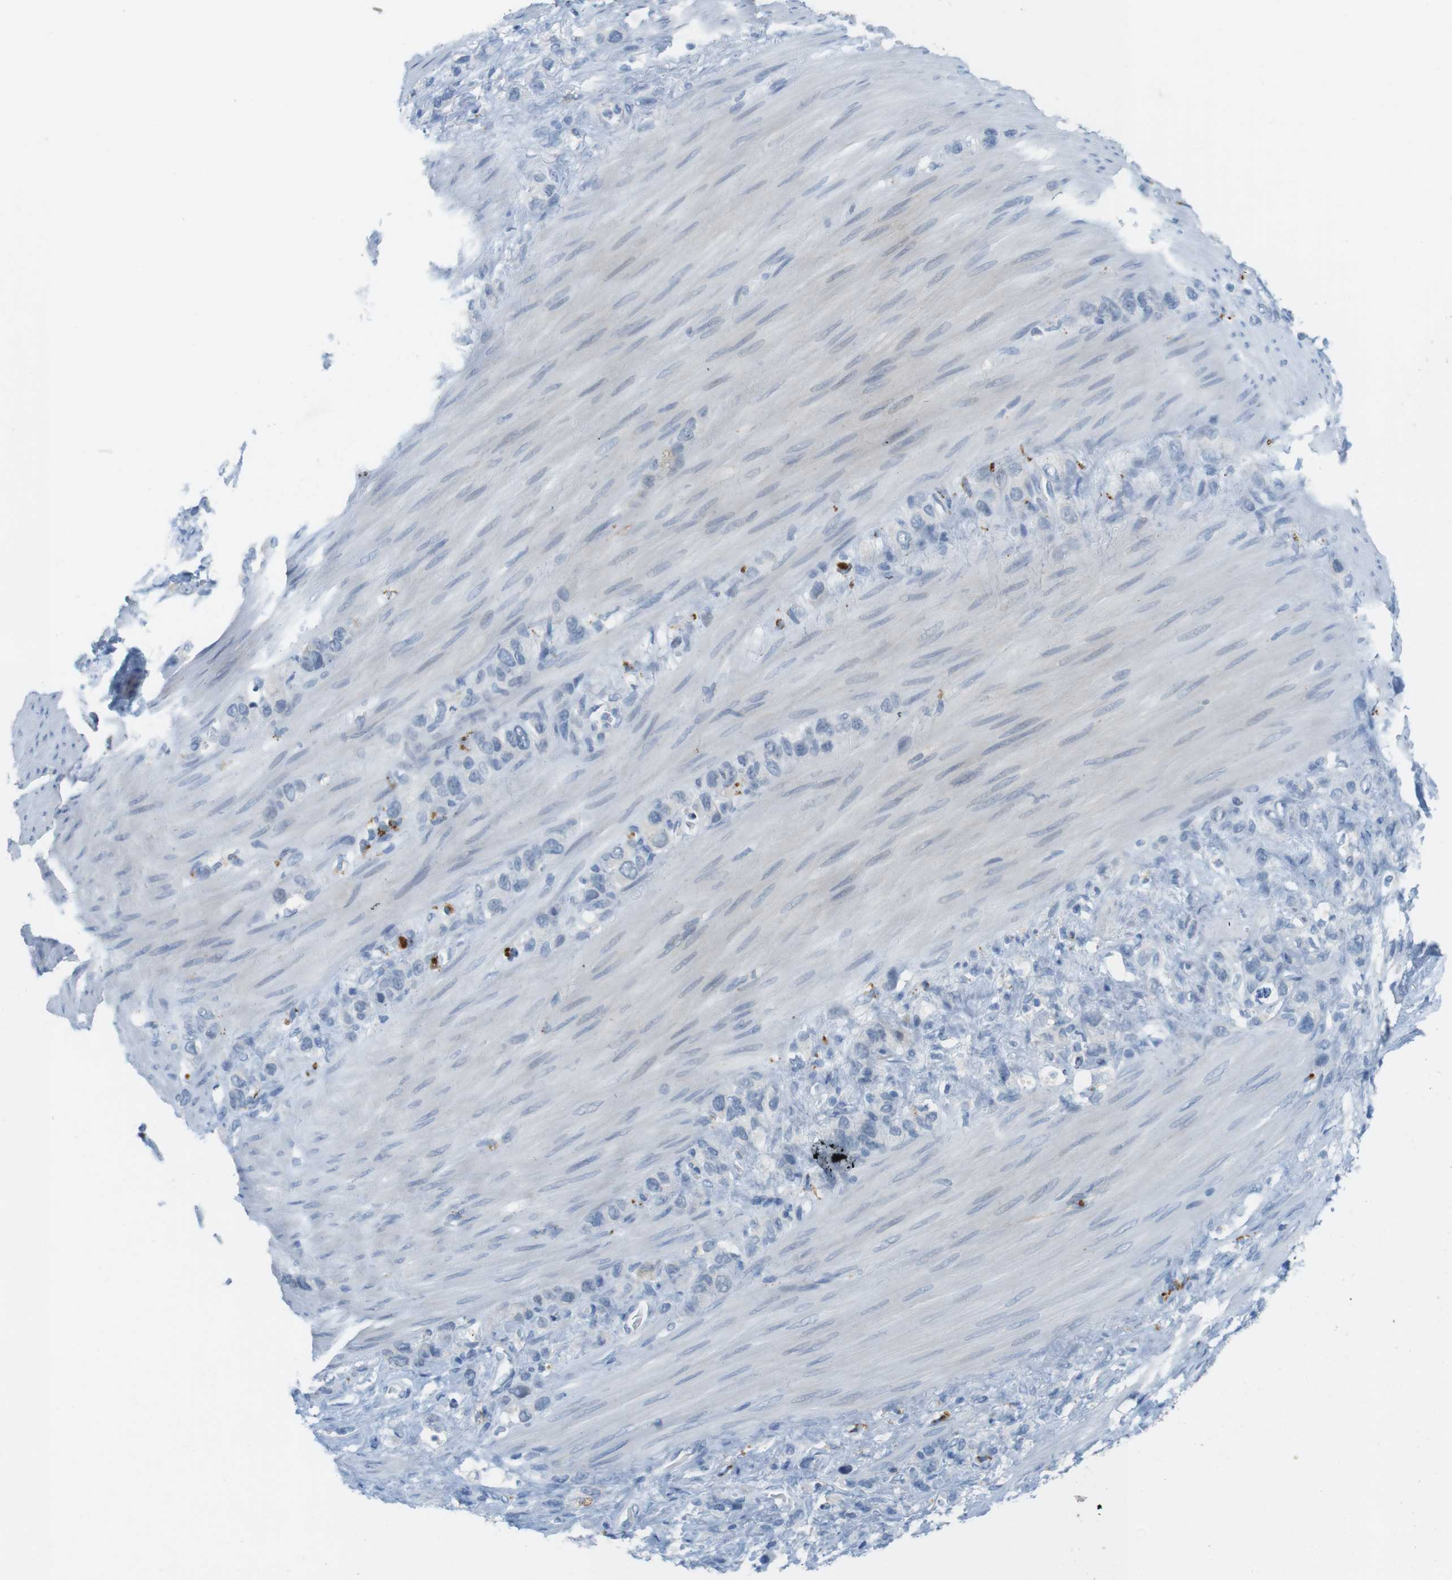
{"staining": {"intensity": "negative", "quantity": "none", "location": "none"}, "tissue": "stomach cancer", "cell_type": "Tumor cells", "image_type": "cancer", "snomed": [{"axis": "morphology", "description": "Adenocarcinoma, NOS"}, {"axis": "morphology", "description": "Adenocarcinoma, High grade"}, {"axis": "topography", "description": "Stomach, upper"}, {"axis": "topography", "description": "Stomach, lower"}], "caption": "Image shows no significant protein positivity in tumor cells of stomach cancer (adenocarcinoma (high-grade)). The staining is performed using DAB brown chromogen with nuclei counter-stained in using hematoxylin.", "gene": "YIPF1", "patient": {"sex": "female", "age": 65}}